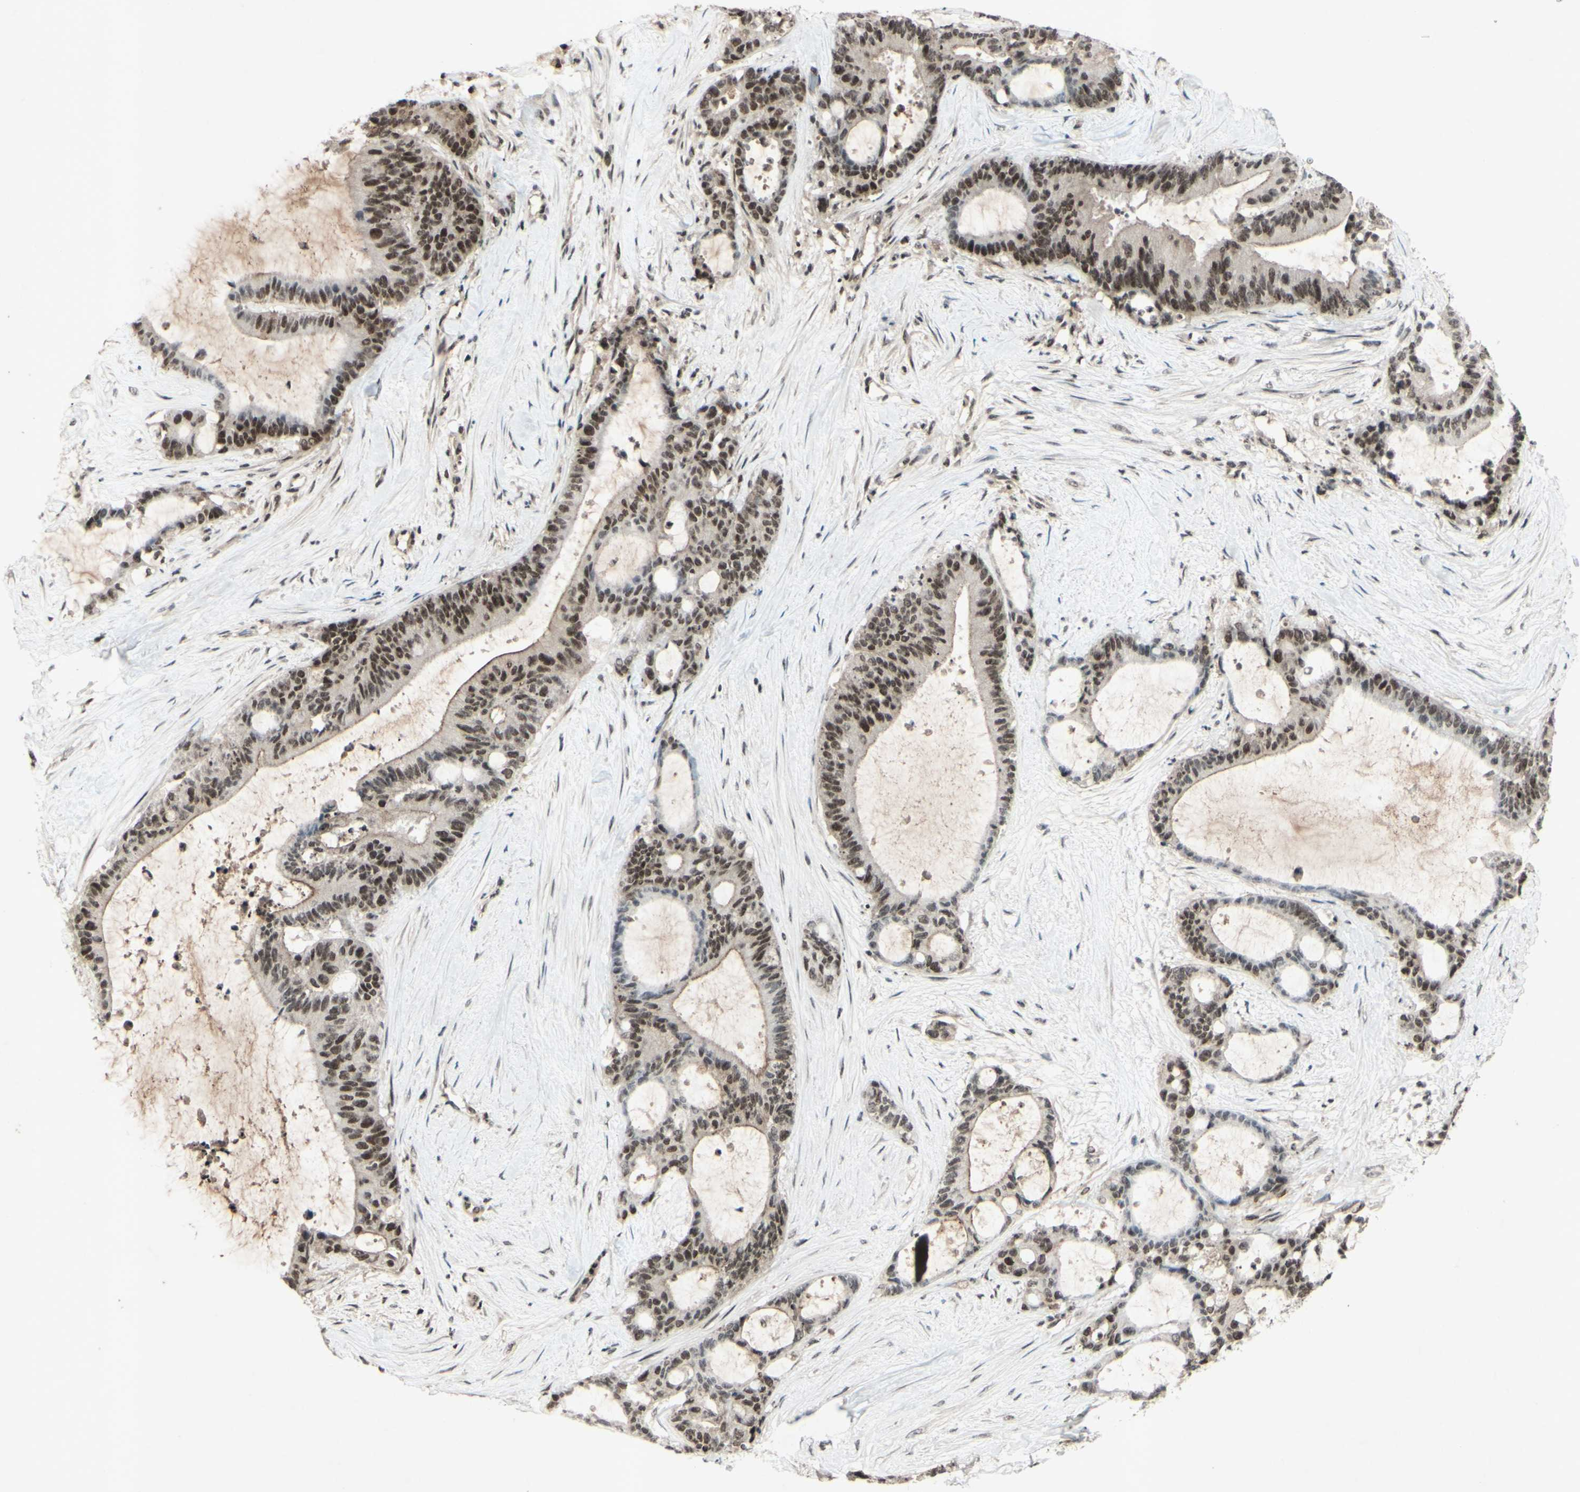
{"staining": {"intensity": "moderate", "quantity": ">75%", "location": "nuclear"}, "tissue": "liver cancer", "cell_type": "Tumor cells", "image_type": "cancer", "snomed": [{"axis": "morphology", "description": "Cholangiocarcinoma"}, {"axis": "topography", "description": "Liver"}], "caption": "Human liver cholangiocarcinoma stained for a protein (brown) demonstrates moderate nuclear positive staining in about >75% of tumor cells.", "gene": "SNW1", "patient": {"sex": "female", "age": 73}}